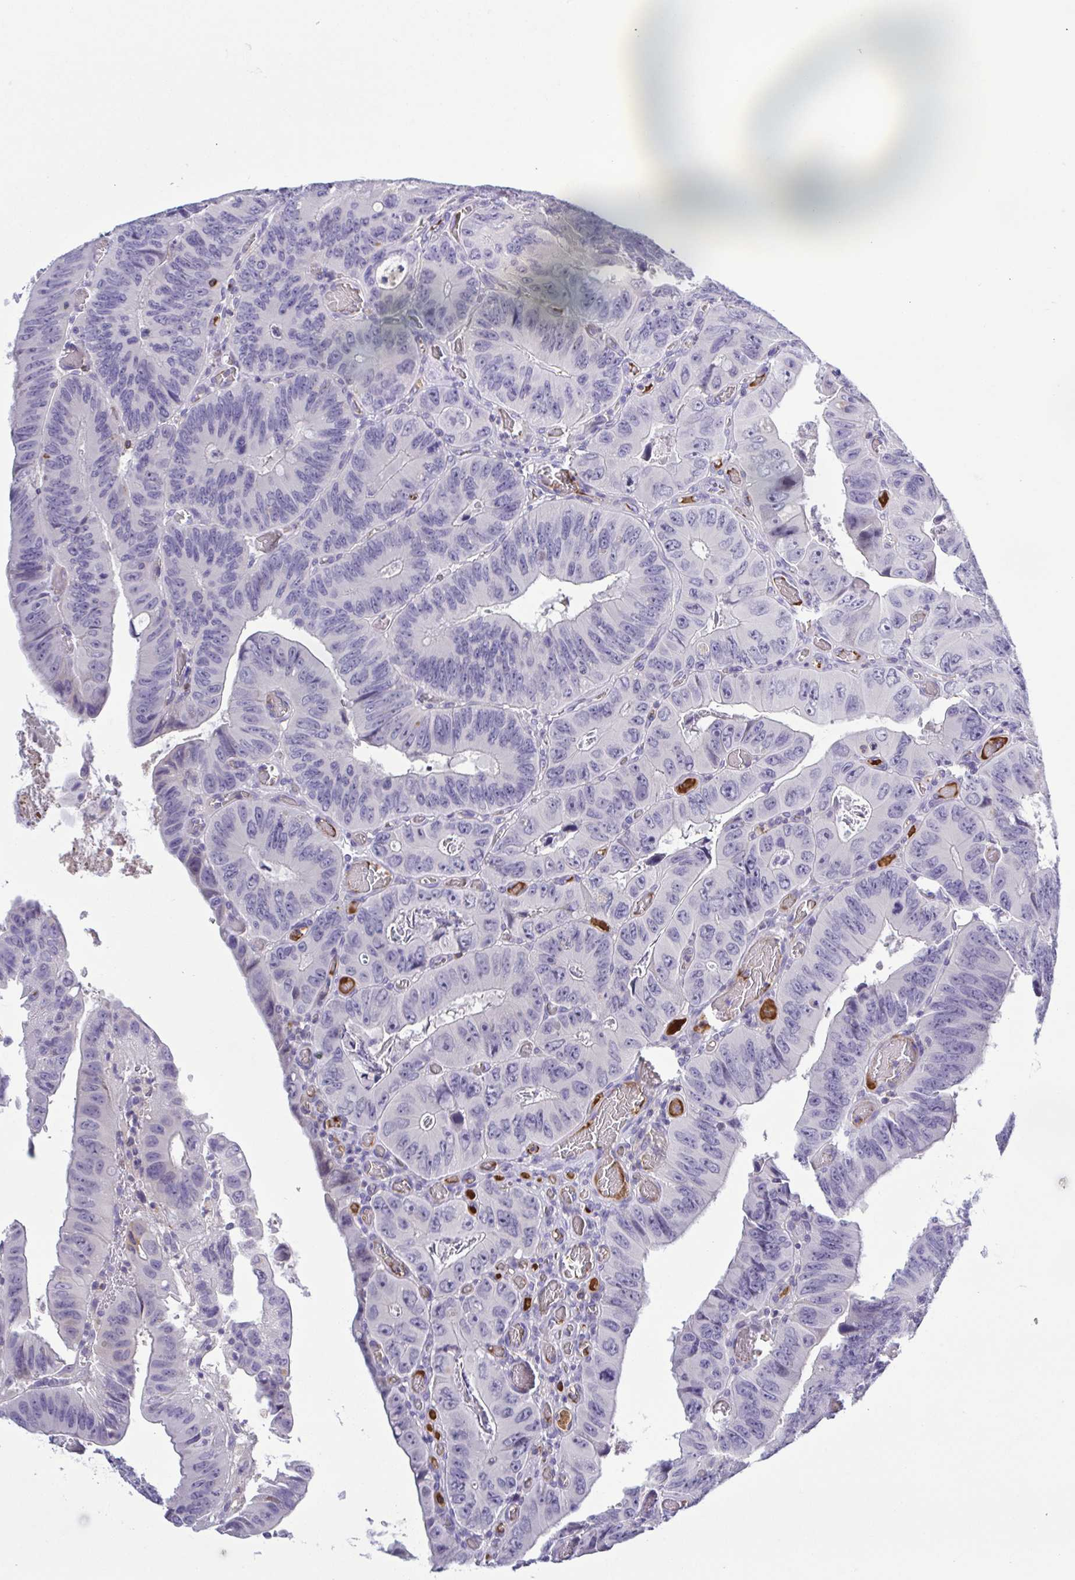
{"staining": {"intensity": "negative", "quantity": "none", "location": "none"}, "tissue": "colorectal cancer", "cell_type": "Tumor cells", "image_type": "cancer", "snomed": [{"axis": "morphology", "description": "Adenocarcinoma, NOS"}, {"axis": "topography", "description": "Colon"}], "caption": "Immunohistochemistry (IHC) histopathology image of human adenocarcinoma (colorectal) stained for a protein (brown), which displays no positivity in tumor cells.", "gene": "PGLYRP1", "patient": {"sex": "female", "age": 84}}